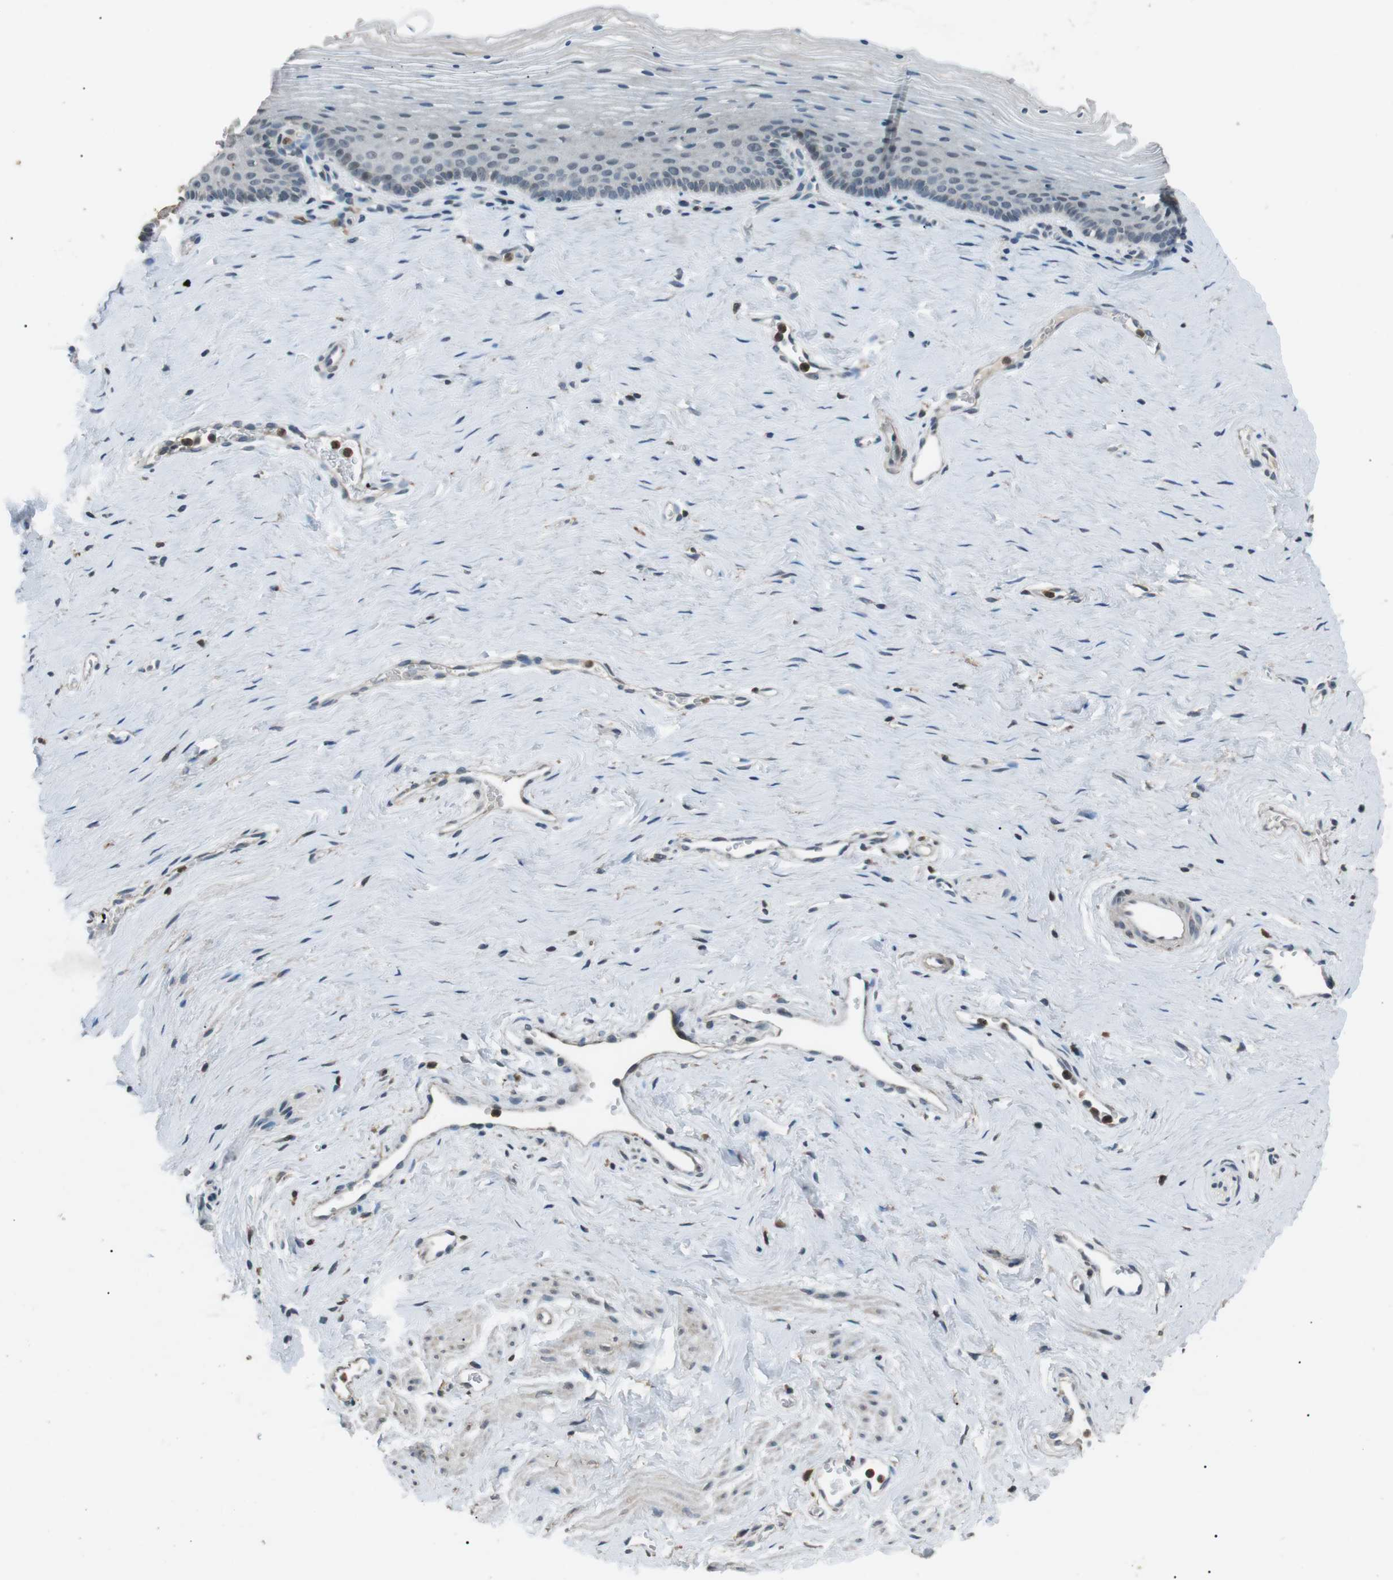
{"staining": {"intensity": "negative", "quantity": "none", "location": "none"}, "tissue": "vagina", "cell_type": "Squamous epithelial cells", "image_type": "normal", "snomed": [{"axis": "morphology", "description": "Normal tissue, NOS"}, {"axis": "topography", "description": "Vagina"}], "caption": "DAB immunohistochemical staining of normal human vagina shows no significant positivity in squamous epithelial cells.", "gene": "NEK7", "patient": {"sex": "female", "age": 32}}